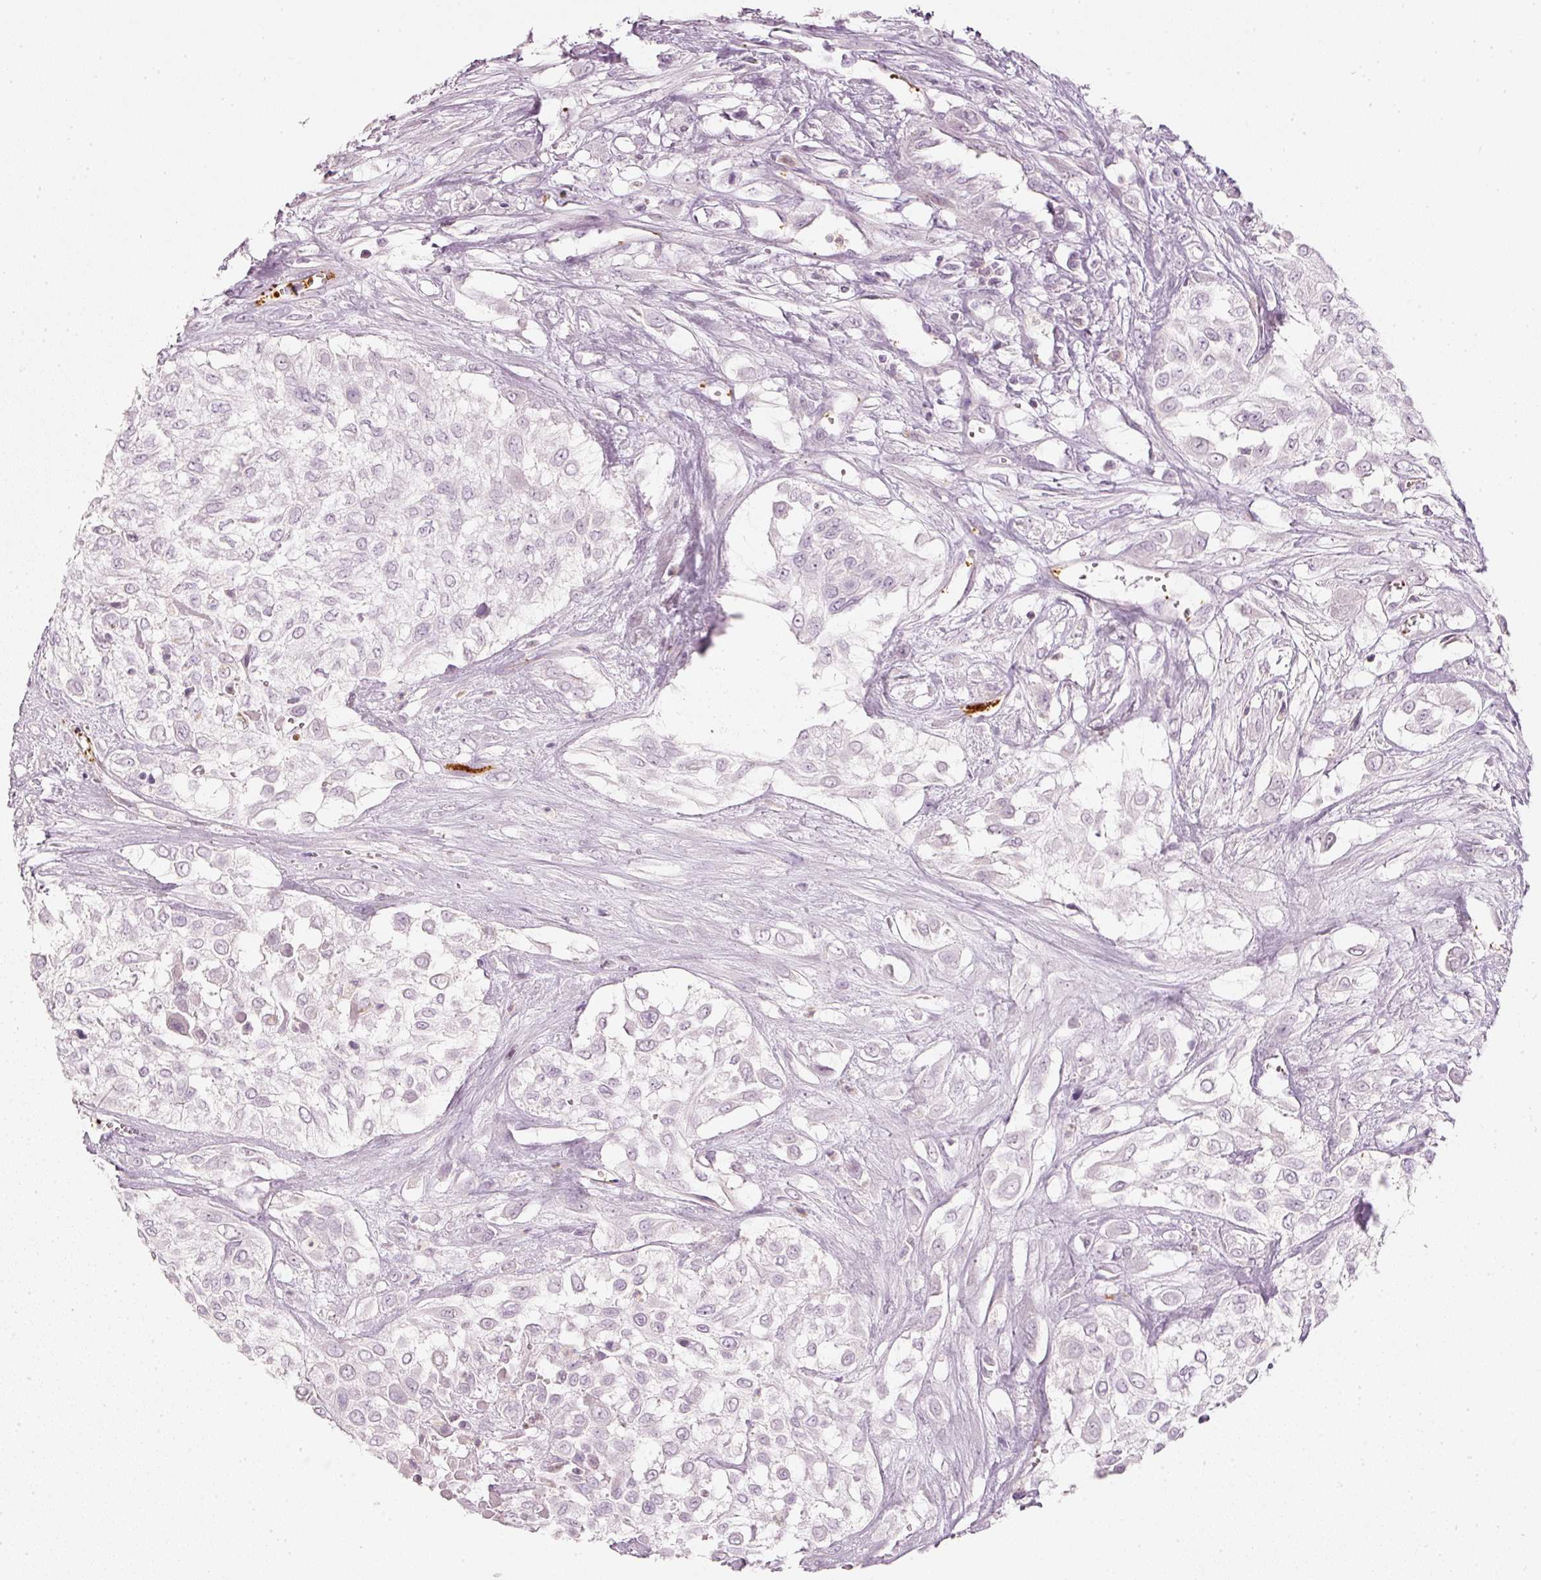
{"staining": {"intensity": "negative", "quantity": "none", "location": "none"}, "tissue": "urothelial cancer", "cell_type": "Tumor cells", "image_type": "cancer", "snomed": [{"axis": "morphology", "description": "Urothelial carcinoma, High grade"}, {"axis": "topography", "description": "Urinary bladder"}], "caption": "IHC of urothelial cancer exhibits no positivity in tumor cells.", "gene": "LECT2", "patient": {"sex": "male", "age": 57}}